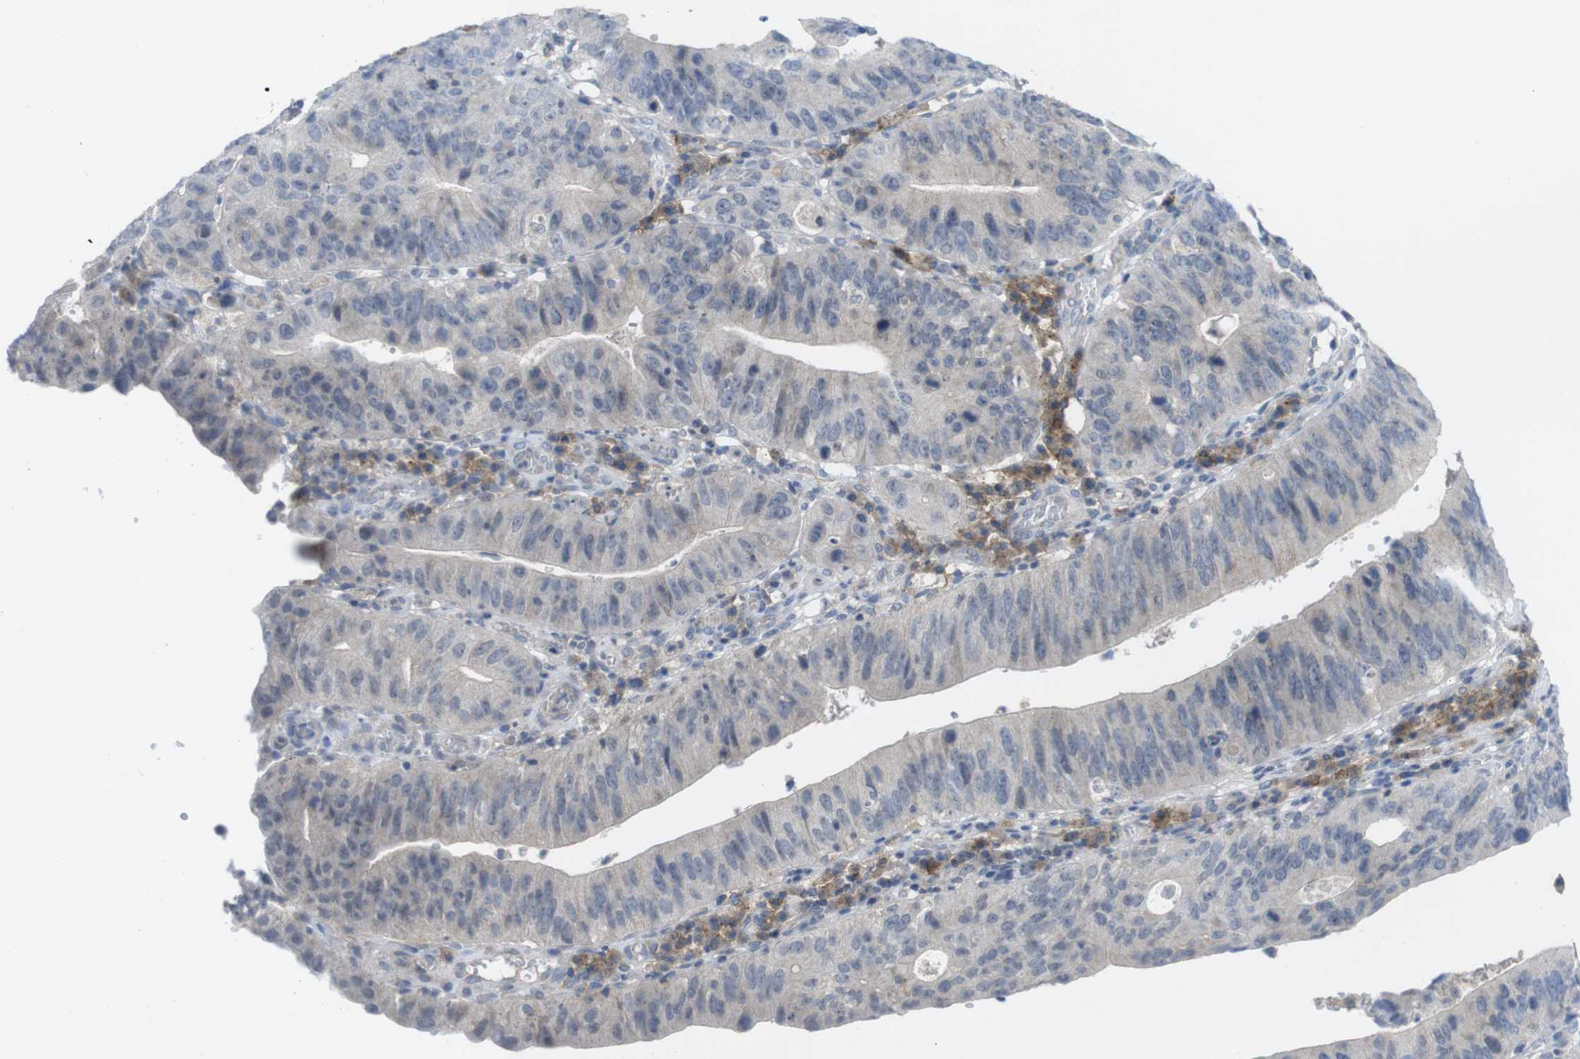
{"staining": {"intensity": "negative", "quantity": "none", "location": "none"}, "tissue": "stomach cancer", "cell_type": "Tumor cells", "image_type": "cancer", "snomed": [{"axis": "morphology", "description": "Adenocarcinoma, NOS"}, {"axis": "topography", "description": "Stomach"}], "caption": "Tumor cells show no significant protein staining in stomach cancer. (Brightfield microscopy of DAB IHC at high magnification).", "gene": "SLAMF7", "patient": {"sex": "male", "age": 59}}